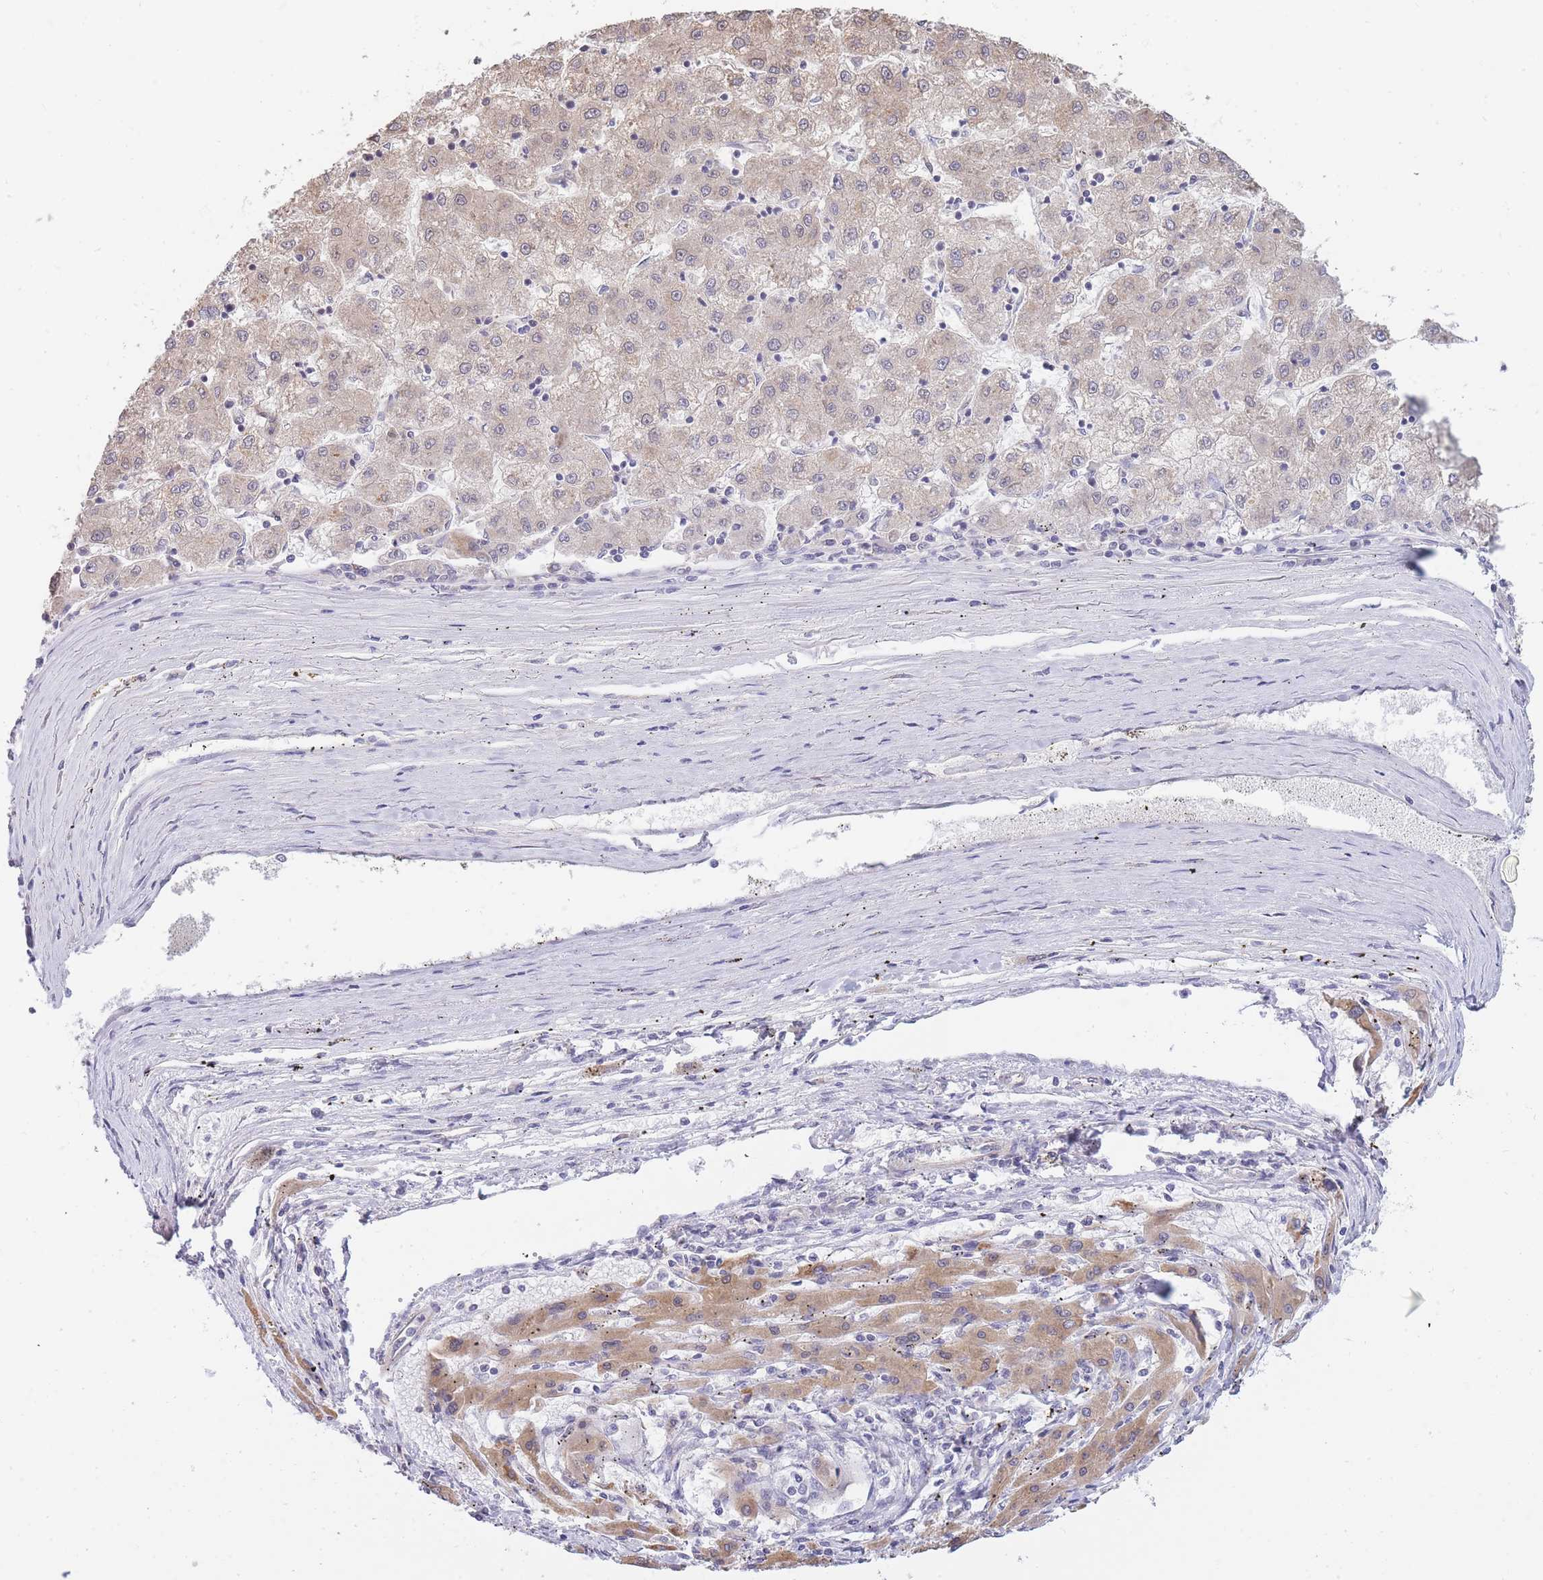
{"staining": {"intensity": "weak", "quantity": "<25%", "location": "cytoplasmic/membranous"}, "tissue": "liver cancer", "cell_type": "Tumor cells", "image_type": "cancer", "snomed": [{"axis": "morphology", "description": "Carcinoma, Hepatocellular, NOS"}, {"axis": "topography", "description": "Liver"}], "caption": "DAB (3,3'-diaminobenzidine) immunohistochemical staining of human liver hepatocellular carcinoma shows no significant positivity in tumor cells.", "gene": "C19orf25", "patient": {"sex": "male", "age": 72}}